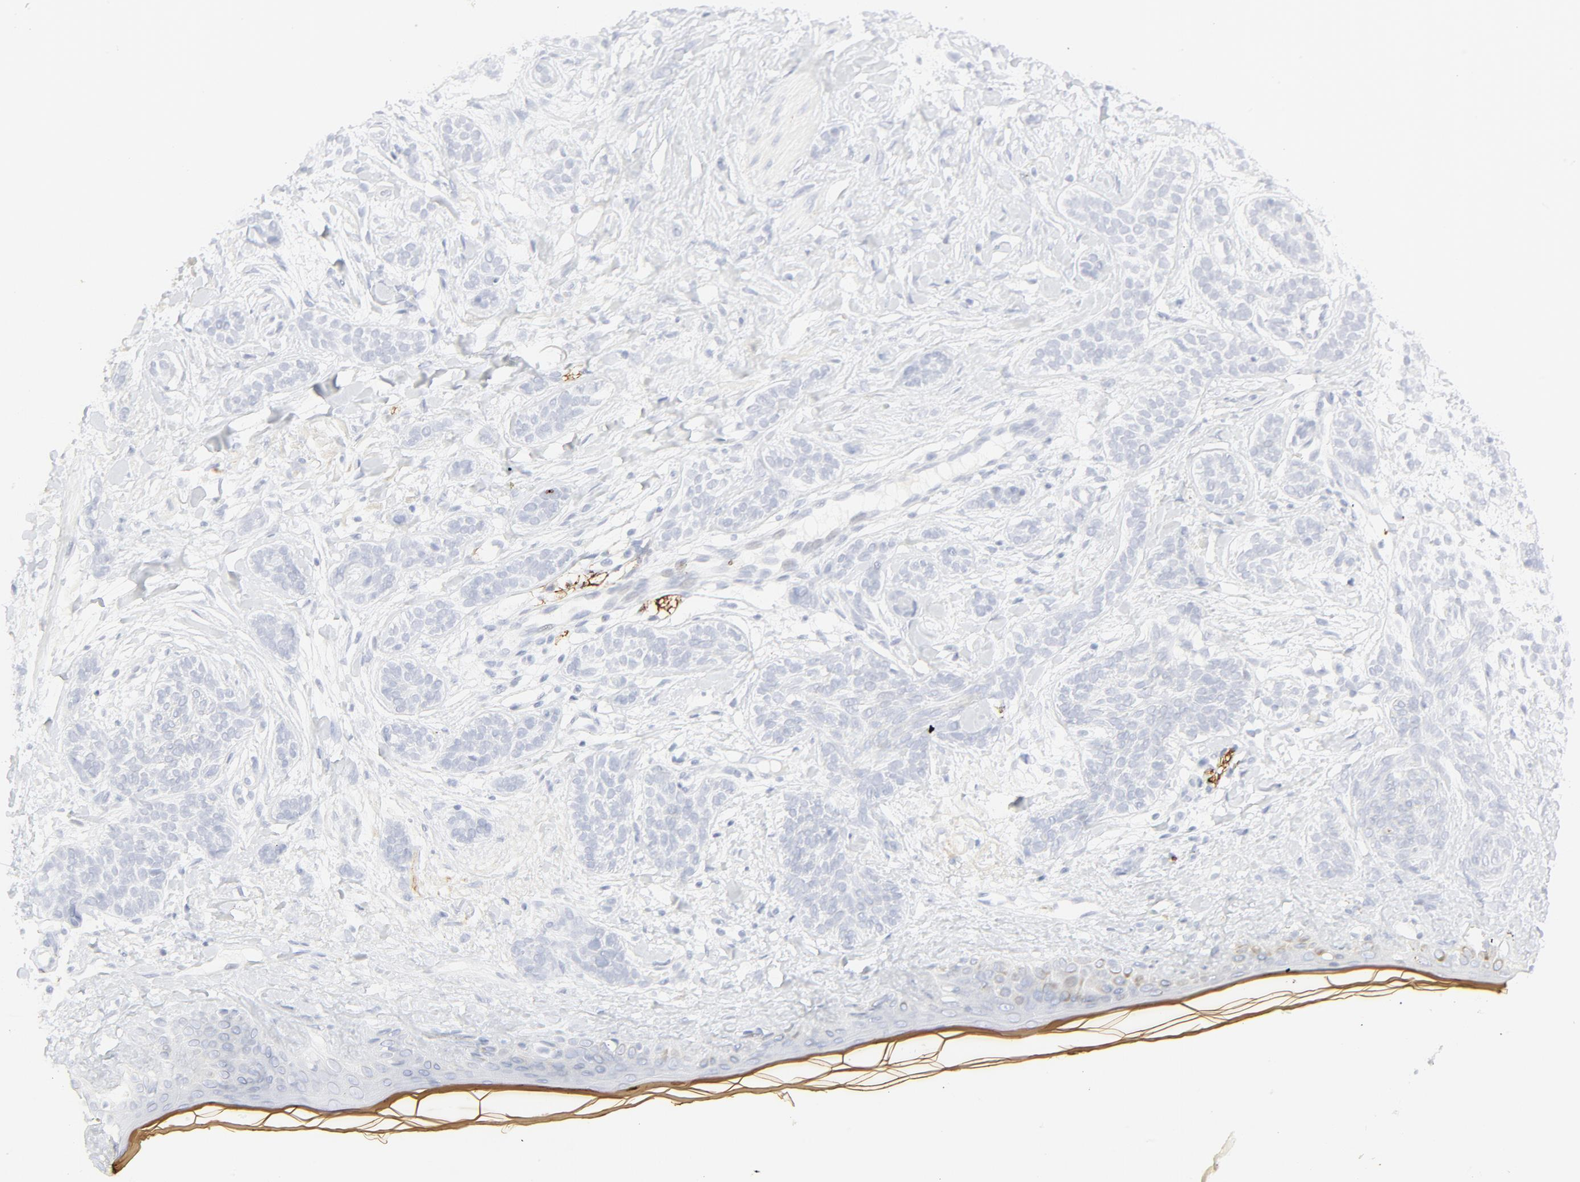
{"staining": {"intensity": "negative", "quantity": "none", "location": "none"}, "tissue": "skin cancer", "cell_type": "Tumor cells", "image_type": "cancer", "snomed": [{"axis": "morphology", "description": "Normal tissue, NOS"}, {"axis": "morphology", "description": "Basal cell carcinoma"}, {"axis": "topography", "description": "Skin"}], "caption": "Histopathology image shows no protein expression in tumor cells of skin cancer tissue.", "gene": "CCR7", "patient": {"sex": "male", "age": 63}}